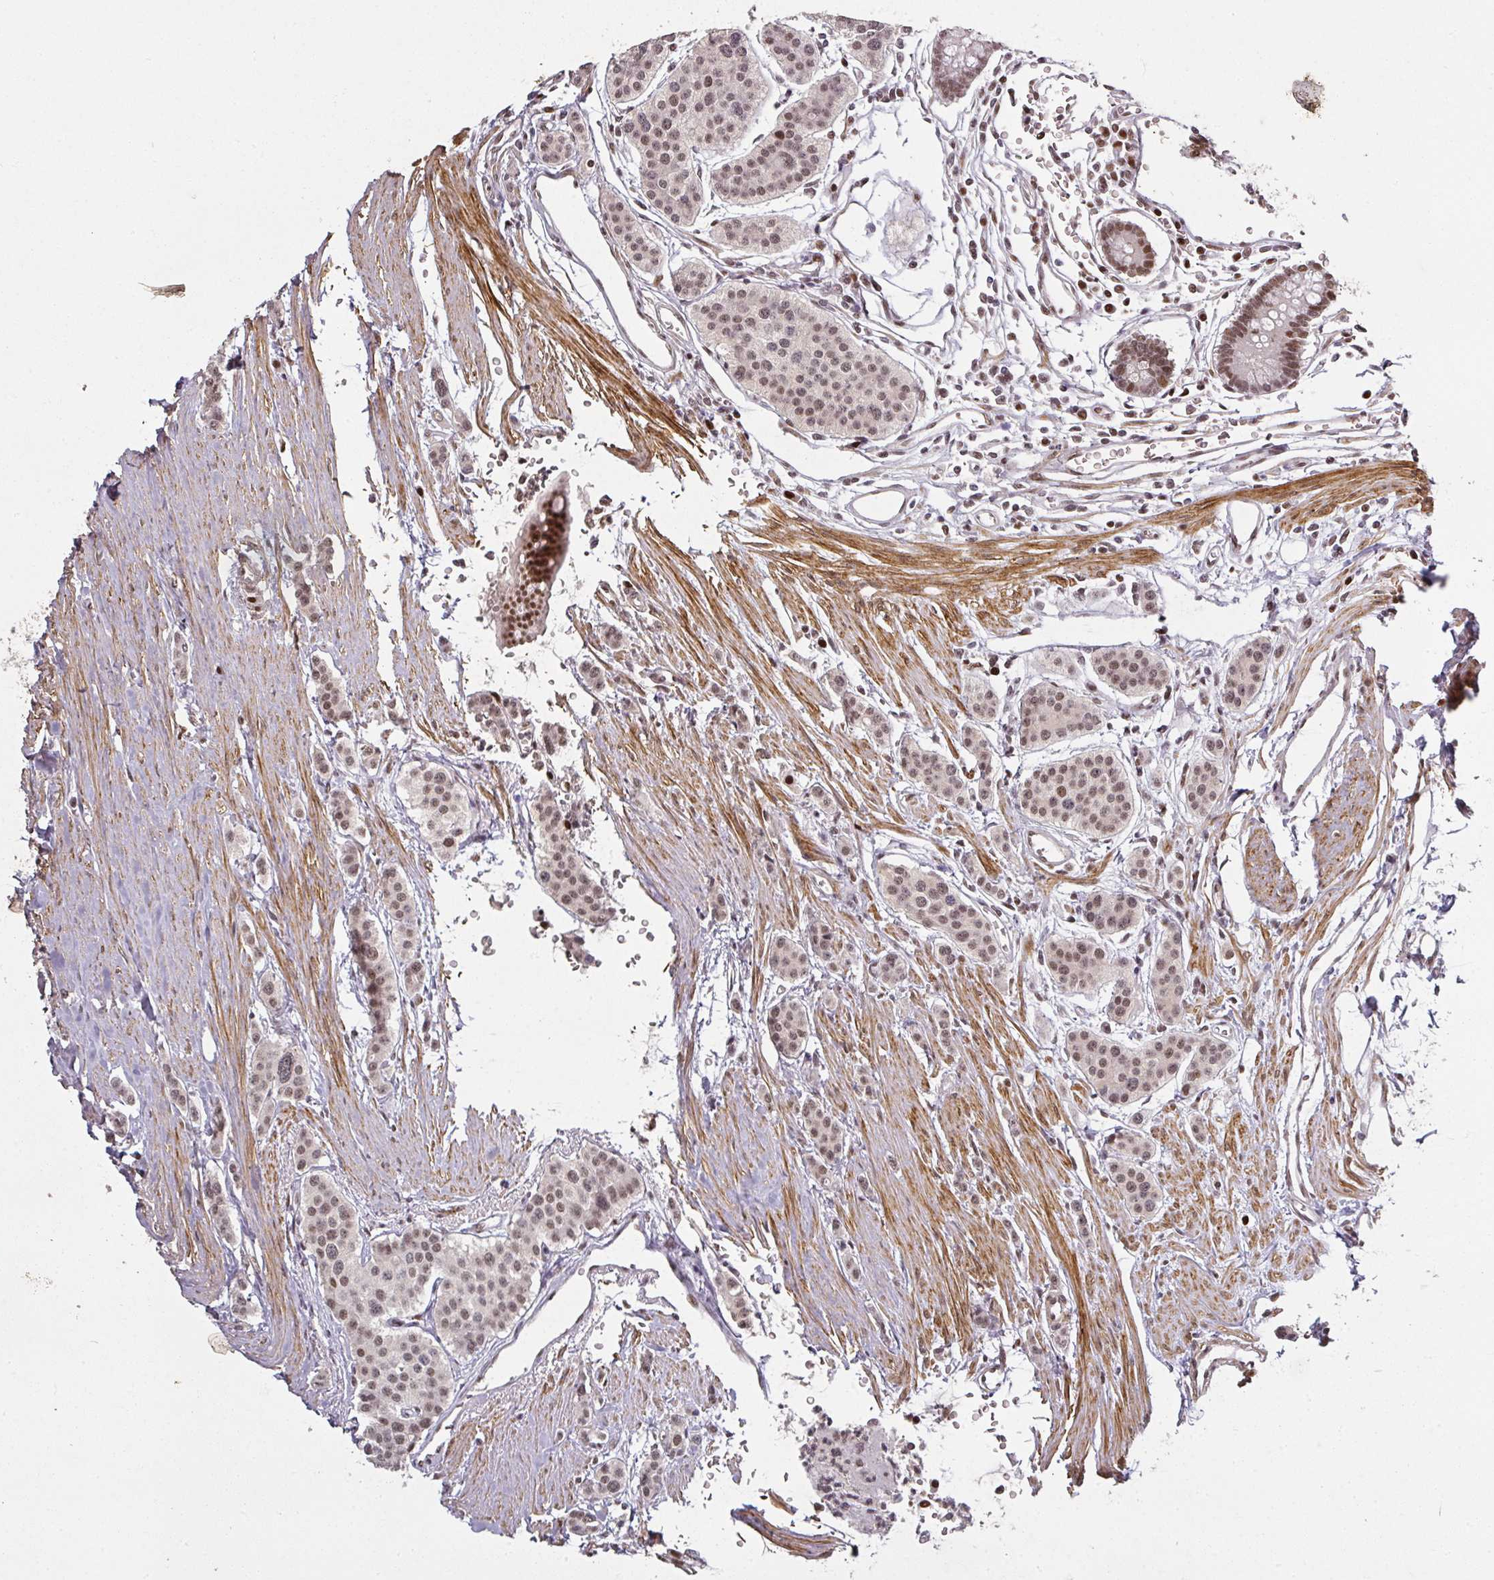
{"staining": {"intensity": "weak", "quantity": ">75%", "location": "nuclear"}, "tissue": "carcinoid", "cell_type": "Tumor cells", "image_type": "cancer", "snomed": [{"axis": "morphology", "description": "Carcinoid, malignant, NOS"}, {"axis": "topography", "description": "Small intestine"}], "caption": "DAB (3,3'-diaminobenzidine) immunohistochemical staining of human carcinoid exhibits weak nuclear protein positivity in about >75% of tumor cells. Immunohistochemistry stains the protein in brown and the nuclei are stained blue.", "gene": "GPRIN2", "patient": {"sex": "male", "age": 60}}